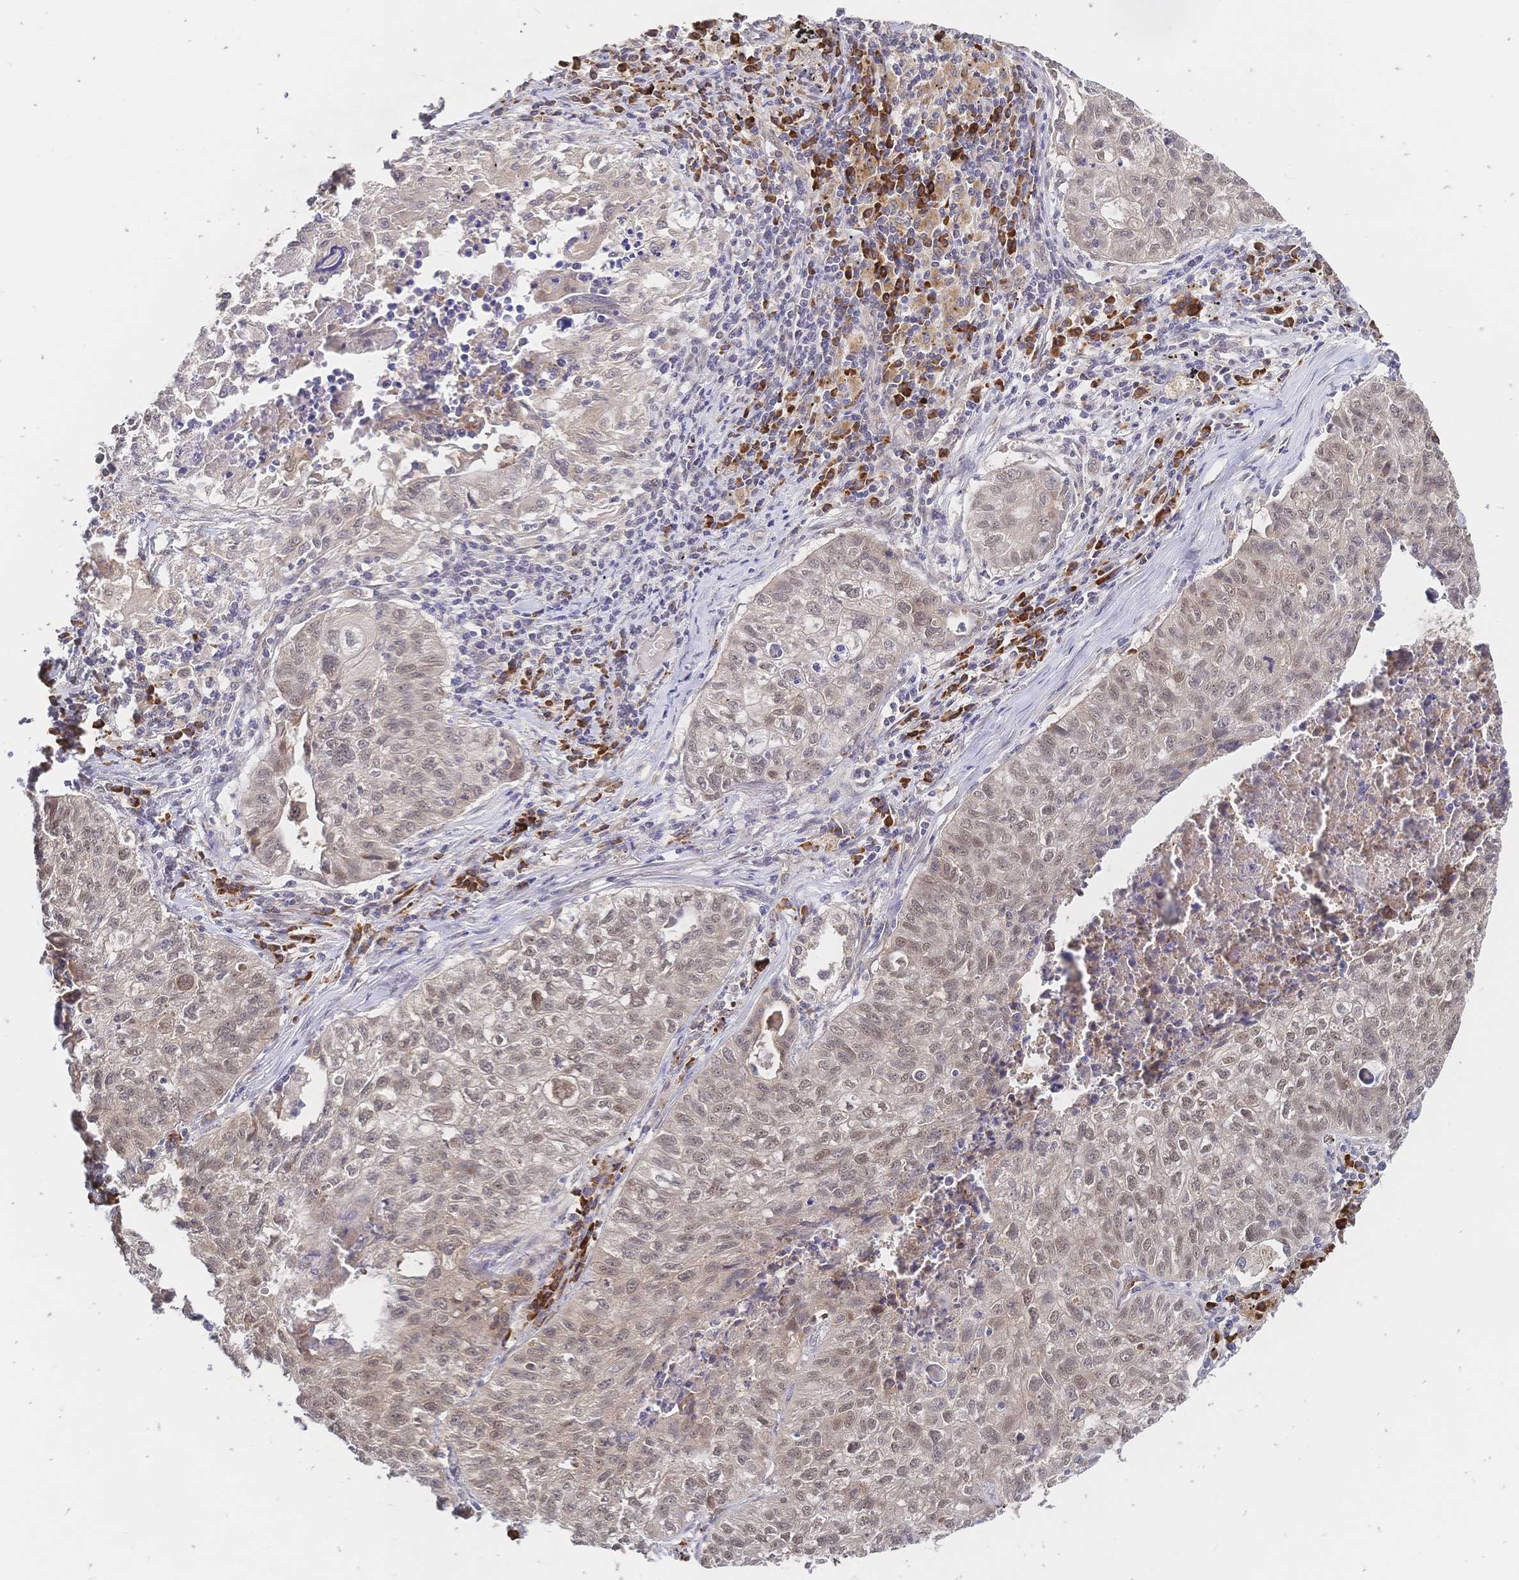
{"staining": {"intensity": "weak", "quantity": "<25%", "location": "nuclear"}, "tissue": "lung cancer", "cell_type": "Tumor cells", "image_type": "cancer", "snomed": [{"axis": "morphology", "description": "Normal morphology"}, {"axis": "morphology", "description": "Aneuploidy"}, {"axis": "morphology", "description": "Squamous cell carcinoma, NOS"}, {"axis": "topography", "description": "Lymph node"}, {"axis": "topography", "description": "Lung"}], "caption": "High magnification brightfield microscopy of lung cancer (squamous cell carcinoma) stained with DAB (3,3'-diaminobenzidine) (brown) and counterstained with hematoxylin (blue): tumor cells show no significant staining.", "gene": "LMO4", "patient": {"sex": "female", "age": 76}}